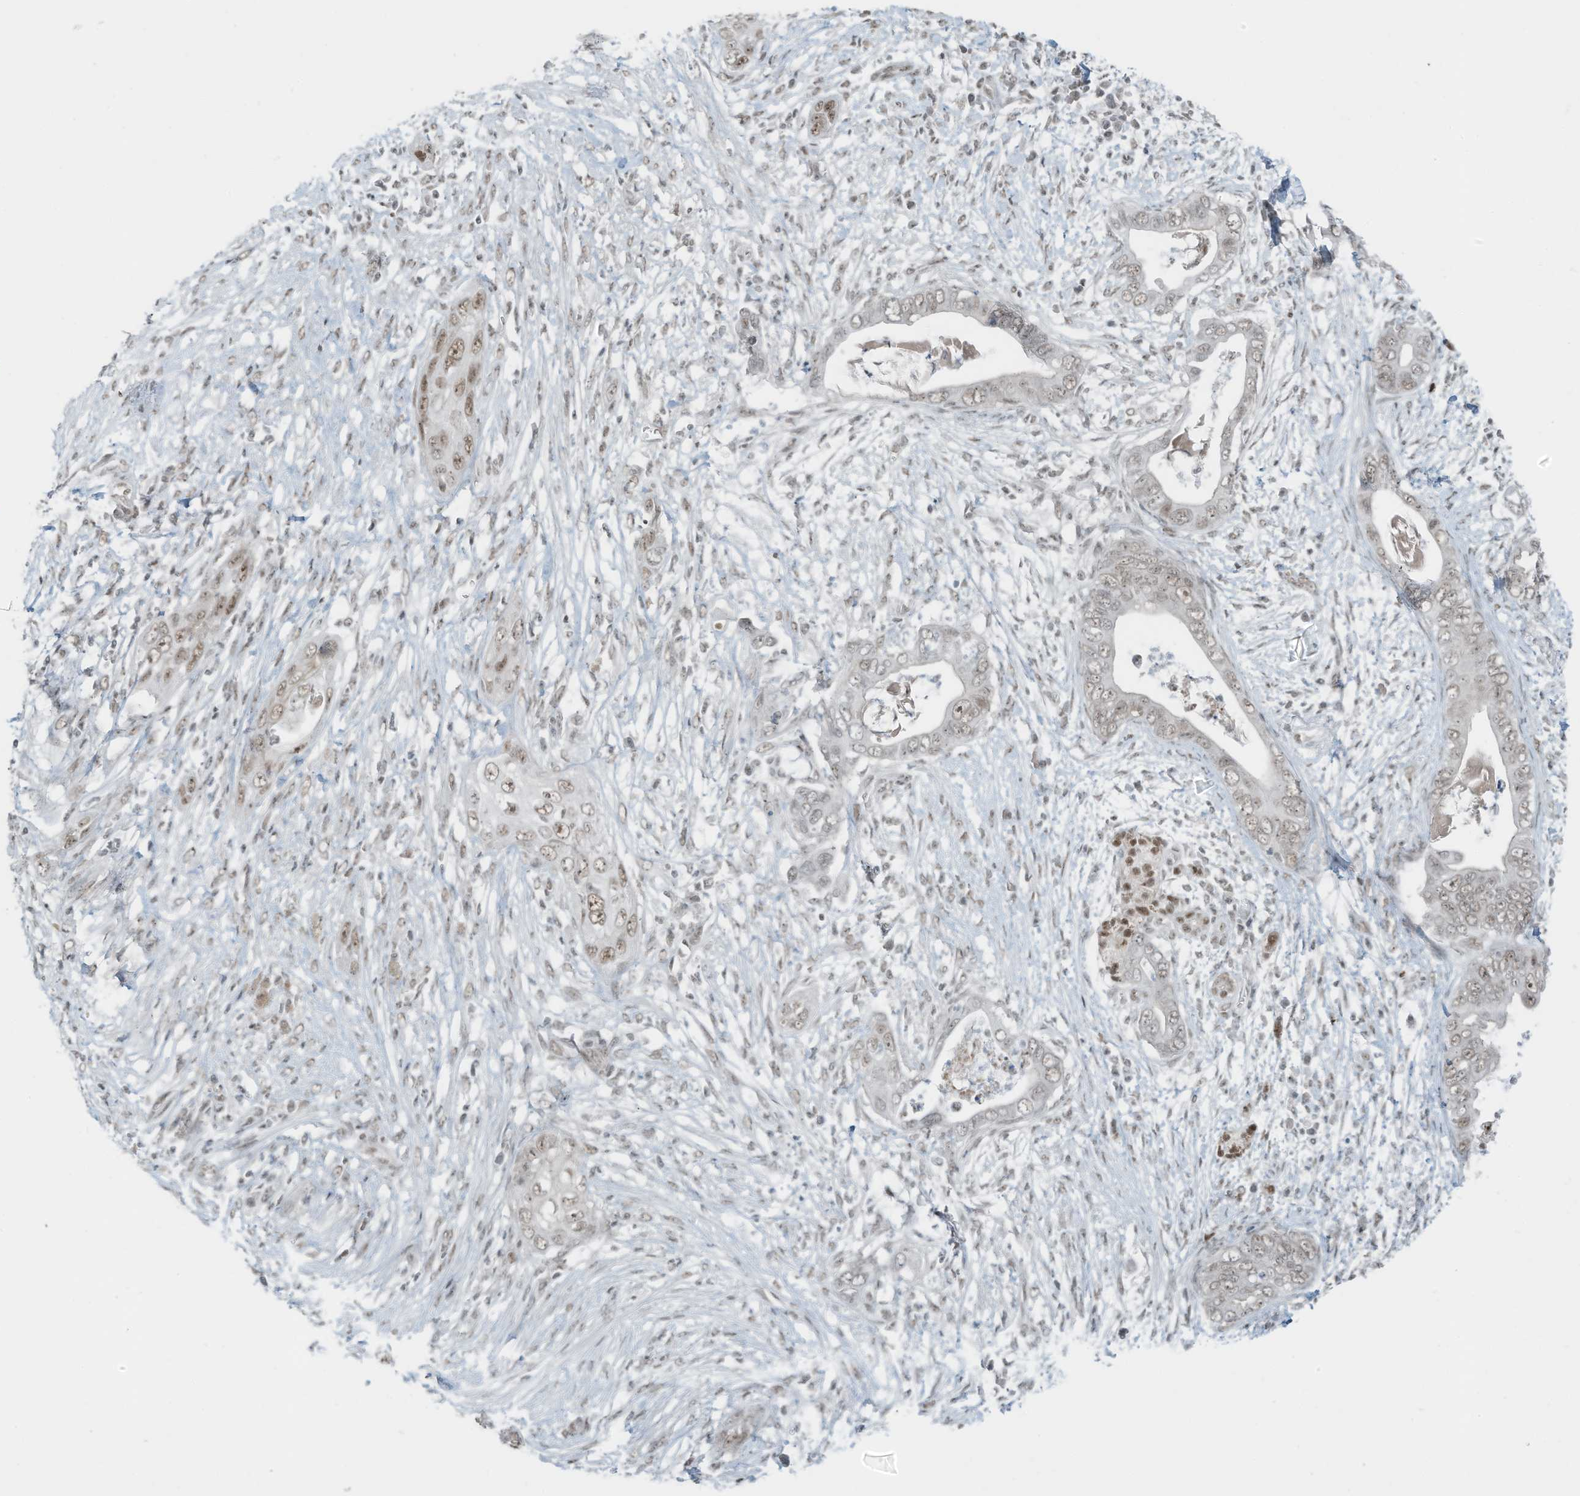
{"staining": {"intensity": "weak", "quantity": ">75%", "location": "nuclear"}, "tissue": "pancreatic cancer", "cell_type": "Tumor cells", "image_type": "cancer", "snomed": [{"axis": "morphology", "description": "Adenocarcinoma, NOS"}, {"axis": "topography", "description": "Pancreas"}], "caption": "A high-resolution image shows immunohistochemistry staining of pancreatic adenocarcinoma, which reveals weak nuclear expression in about >75% of tumor cells.", "gene": "WRNIP1", "patient": {"sex": "male", "age": 75}}